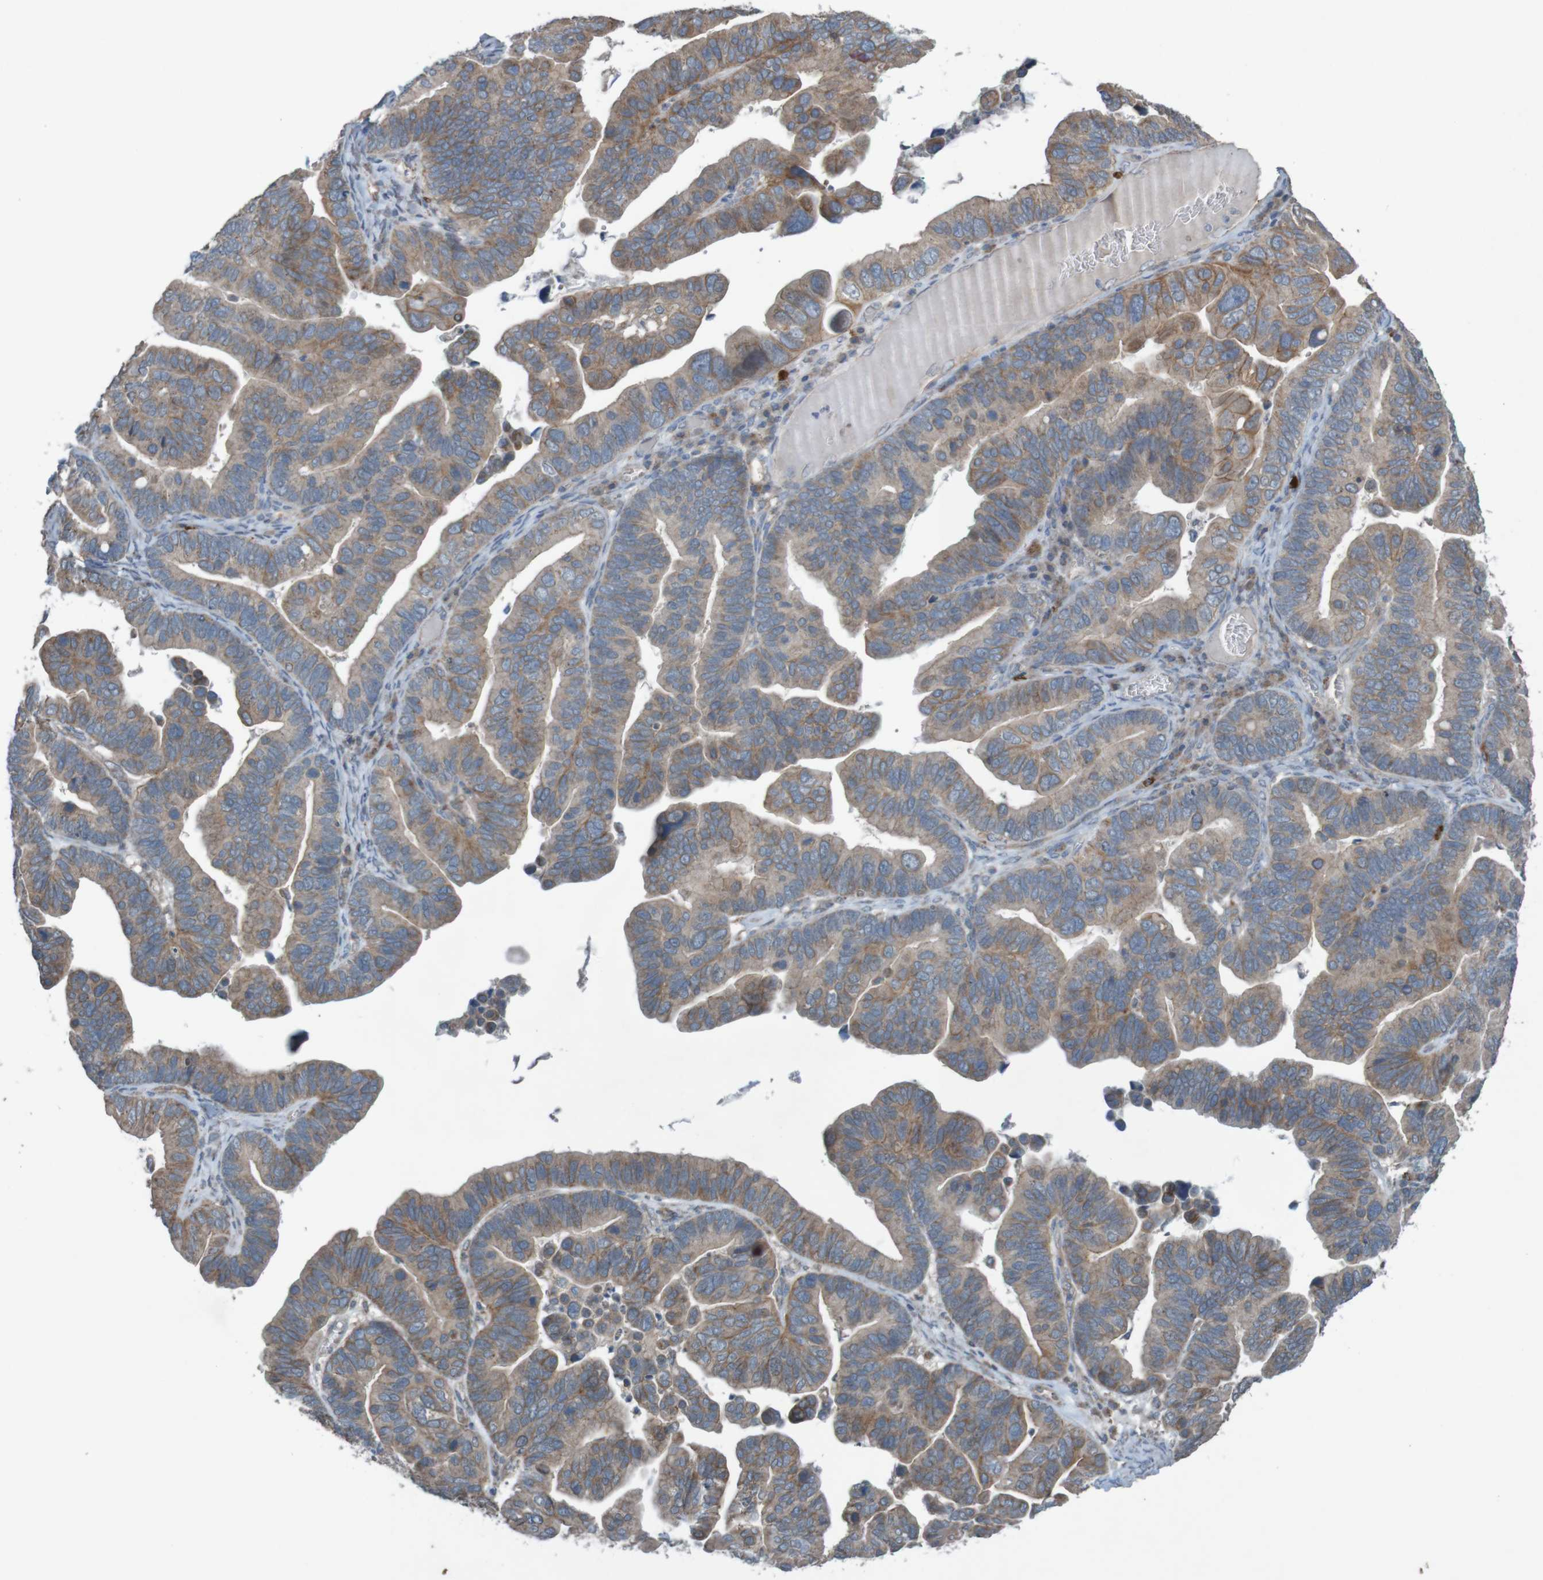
{"staining": {"intensity": "moderate", "quantity": ">75%", "location": "cytoplasmic/membranous"}, "tissue": "ovarian cancer", "cell_type": "Tumor cells", "image_type": "cancer", "snomed": [{"axis": "morphology", "description": "Cystadenocarcinoma, serous, NOS"}, {"axis": "topography", "description": "Ovary"}], "caption": "Immunohistochemistry staining of serous cystadenocarcinoma (ovarian), which exhibits medium levels of moderate cytoplasmic/membranous positivity in about >75% of tumor cells indicating moderate cytoplasmic/membranous protein expression. The staining was performed using DAB (brown) for protein detection and nuclei were counterstained in hematoxylin (blue).", "gene": "B3GAT2", "patient": {"sex": "female", "age": 56}}